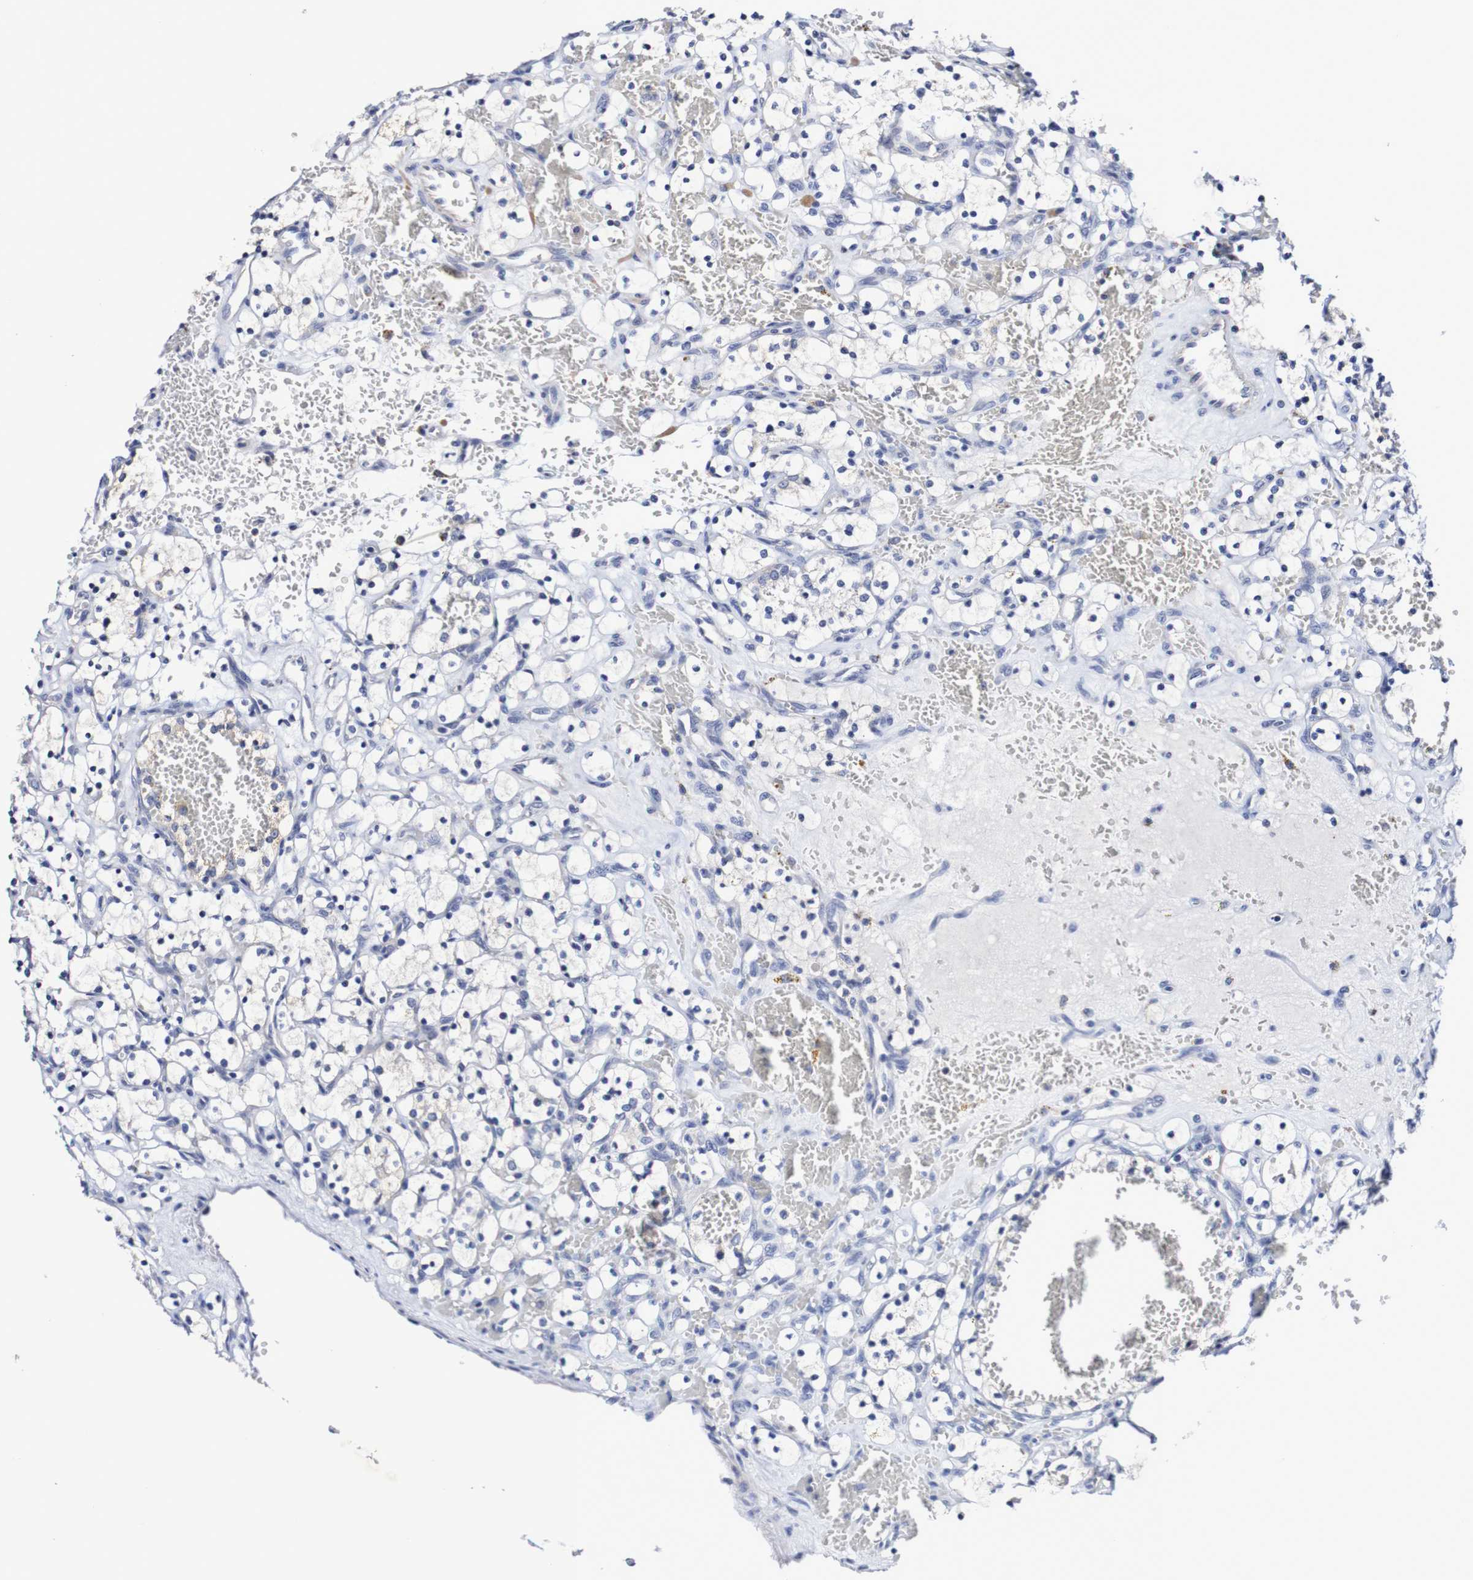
{"staining": {"intensity": "negative", "quantity": "none", "location": "none"}, "tissue": "renal cancer", "cell_type": "Tumor cells", "image_type": "cancer", "snomed": [{"axis": "morphology", "description": "Adenocarcinoma, NOS"}, {"axis": "topography", "description": "Kidney"}], "caption": "A histopathology image of adenocarcinoma (renal) stained for a protein exhibits no brown staining in tumor cells.", "gene": "ACVR1C", "patient": {"sex": "female", "age": 69}}